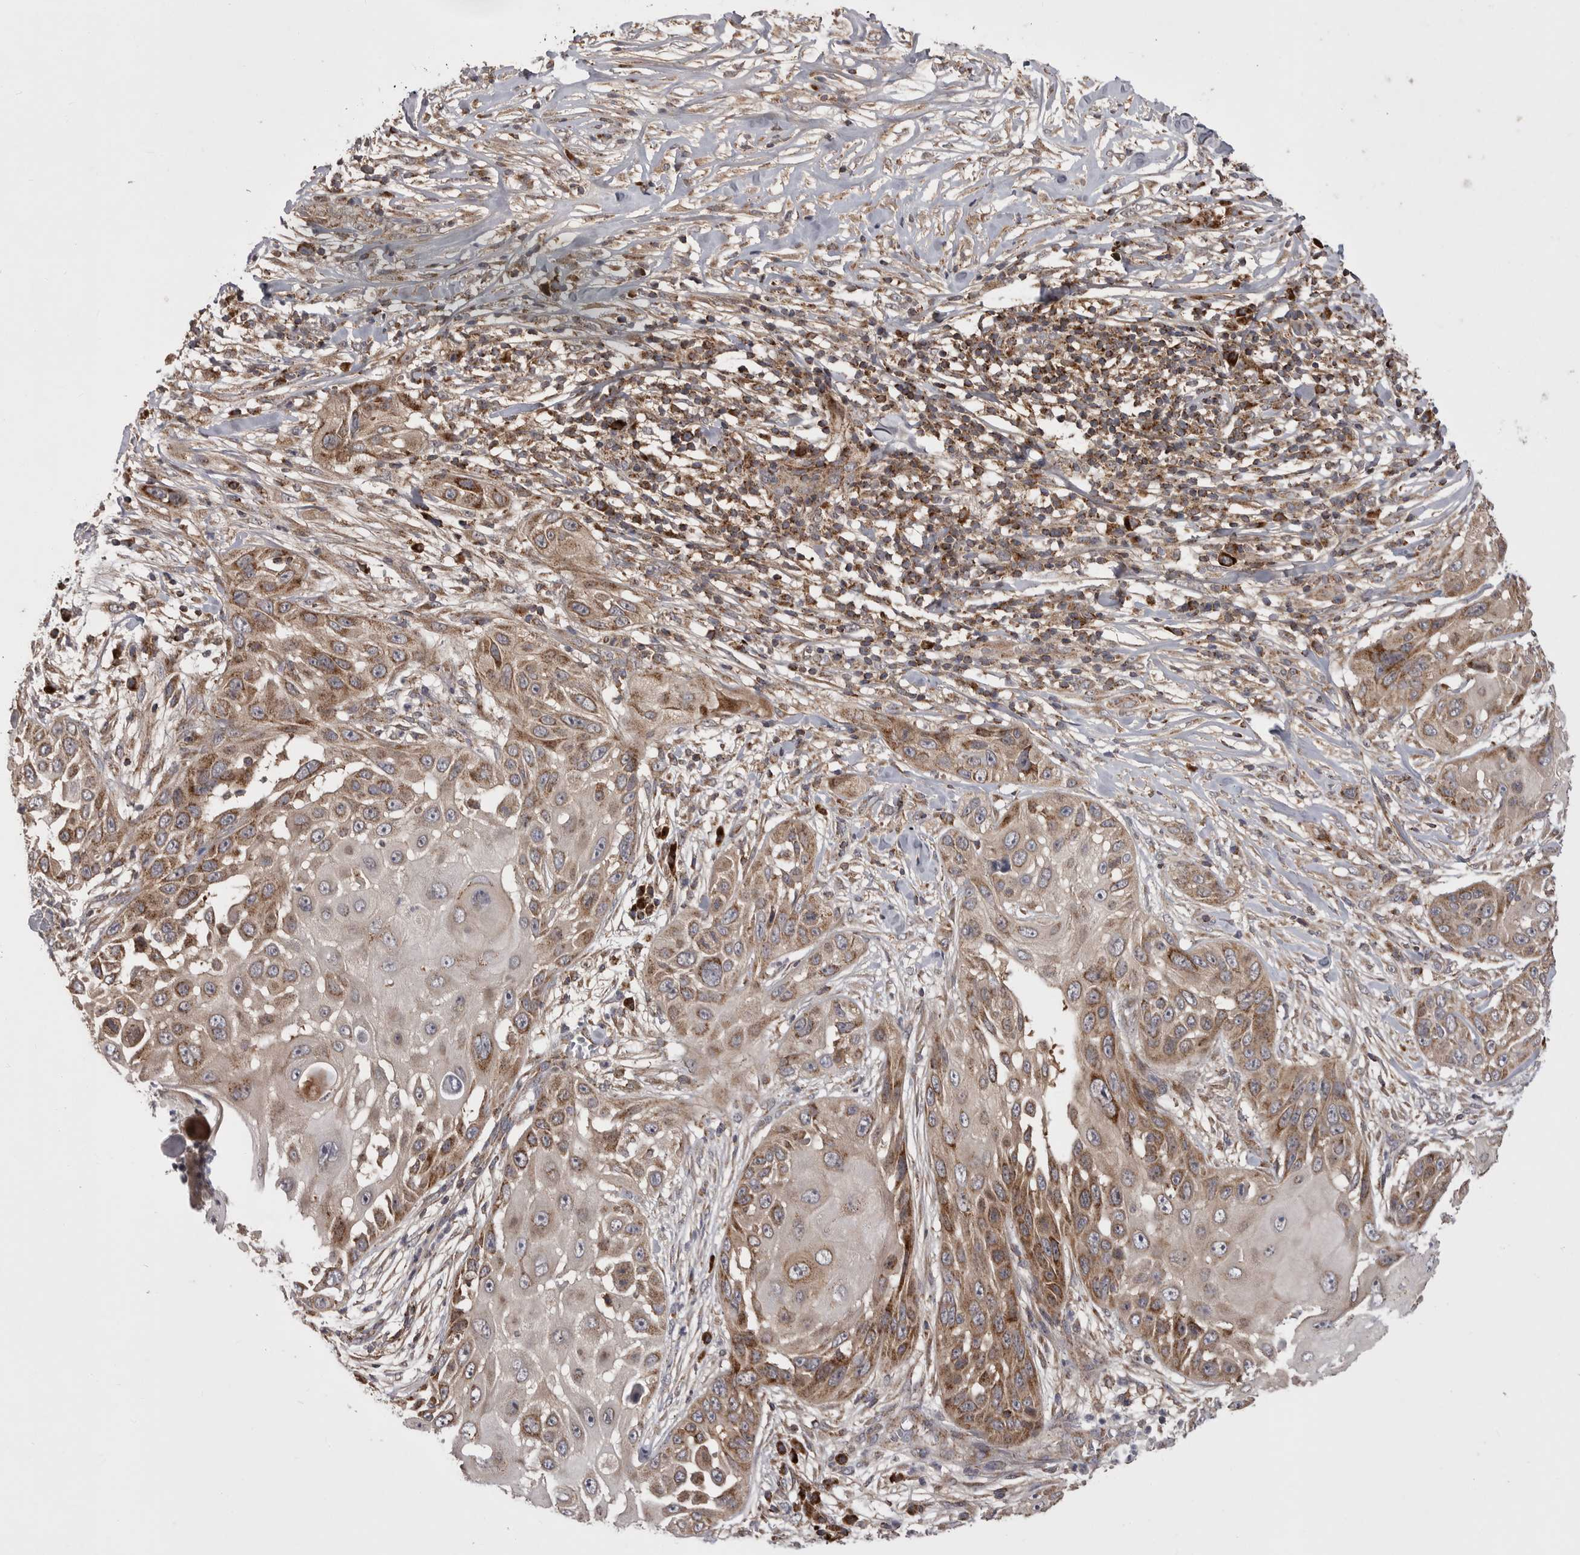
{"staining": {"intensity": "moderate", "quantity": ">75%", "location": "cytoplasmic/membranous"}, "tissue": "skin cancer", "cell_type": "Tumor cells", "image_type": "cancer", "snomed": [{"axis": "morphology", "description": "Squamous cell carcinoma, NOS"}, {"axis": "topography", "description": "Skin"}], "caption": "The photomicrograph reveals immunohistochemical staining of squamous cell carcinoma (skin). There is moderate cytoplasmic/membranous expression is identified in approximately >75% of tumor cells. (DAB (3,3'-diaminobenzidine) IHC with brightfield microscopy, high magnification).", "gene": "KYAT3", "patient": {"sex": "female", "age": 44}}